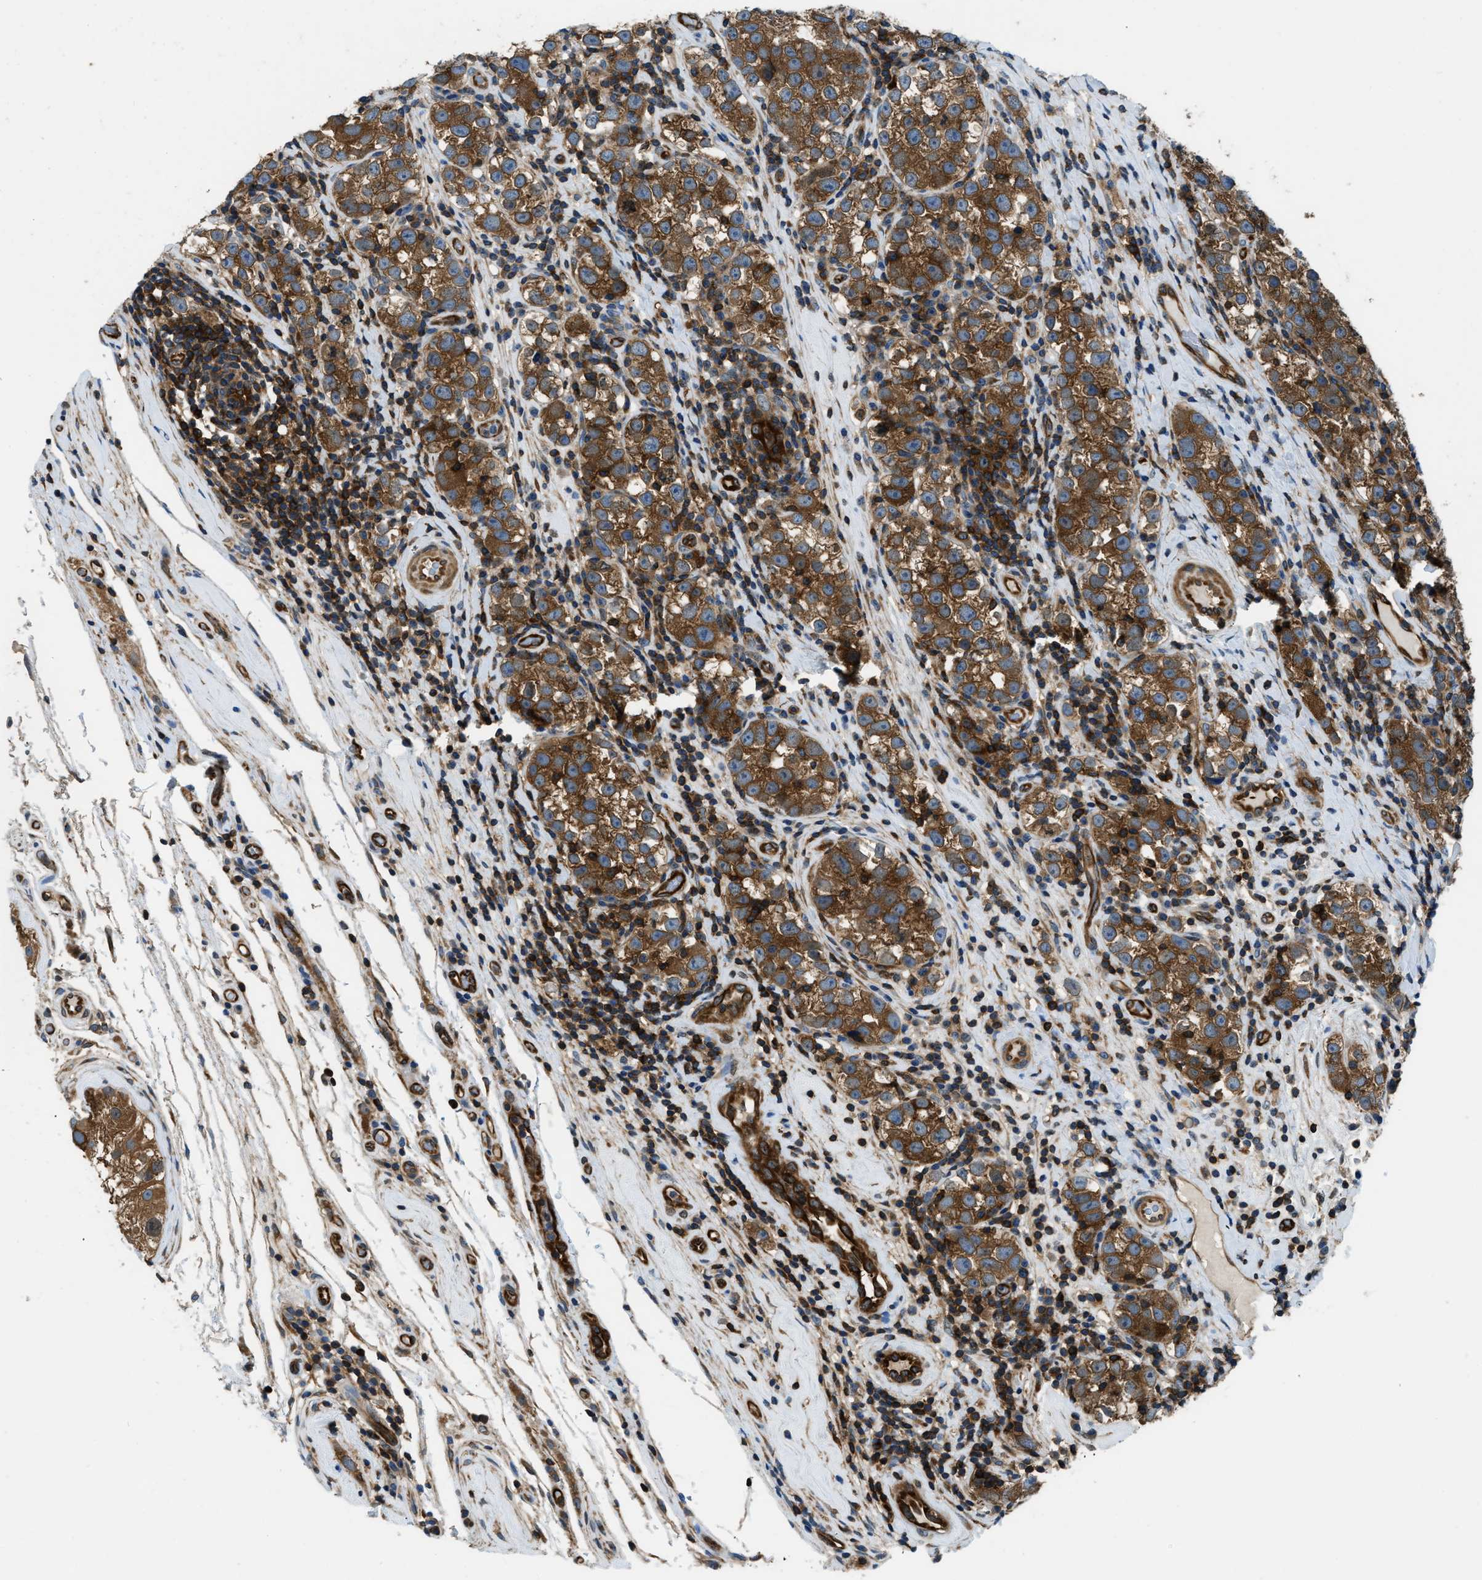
{"staining": {"intensity": "strong", "quantity": ">75%", "location": "cytoplasmic/membranous"}, "tissue": "testis cancer", "cell_type": "Tumor cells", "image_type": "cancer", "snomed": [{"axis": "morphology", "description": "Normal tissue, NOS"}, {"axis": "morphology", "description": "Seminoma, NOS"}, {"axis": "topography", "description": "Testis"}], "caption": "Protein staining reveals strong cytoplasmic/membranous positivity in approximately >75% of tumor cells in testis seminoma.", "gene": "PFKP", "patient": {"sex": "male", "age": 43}}